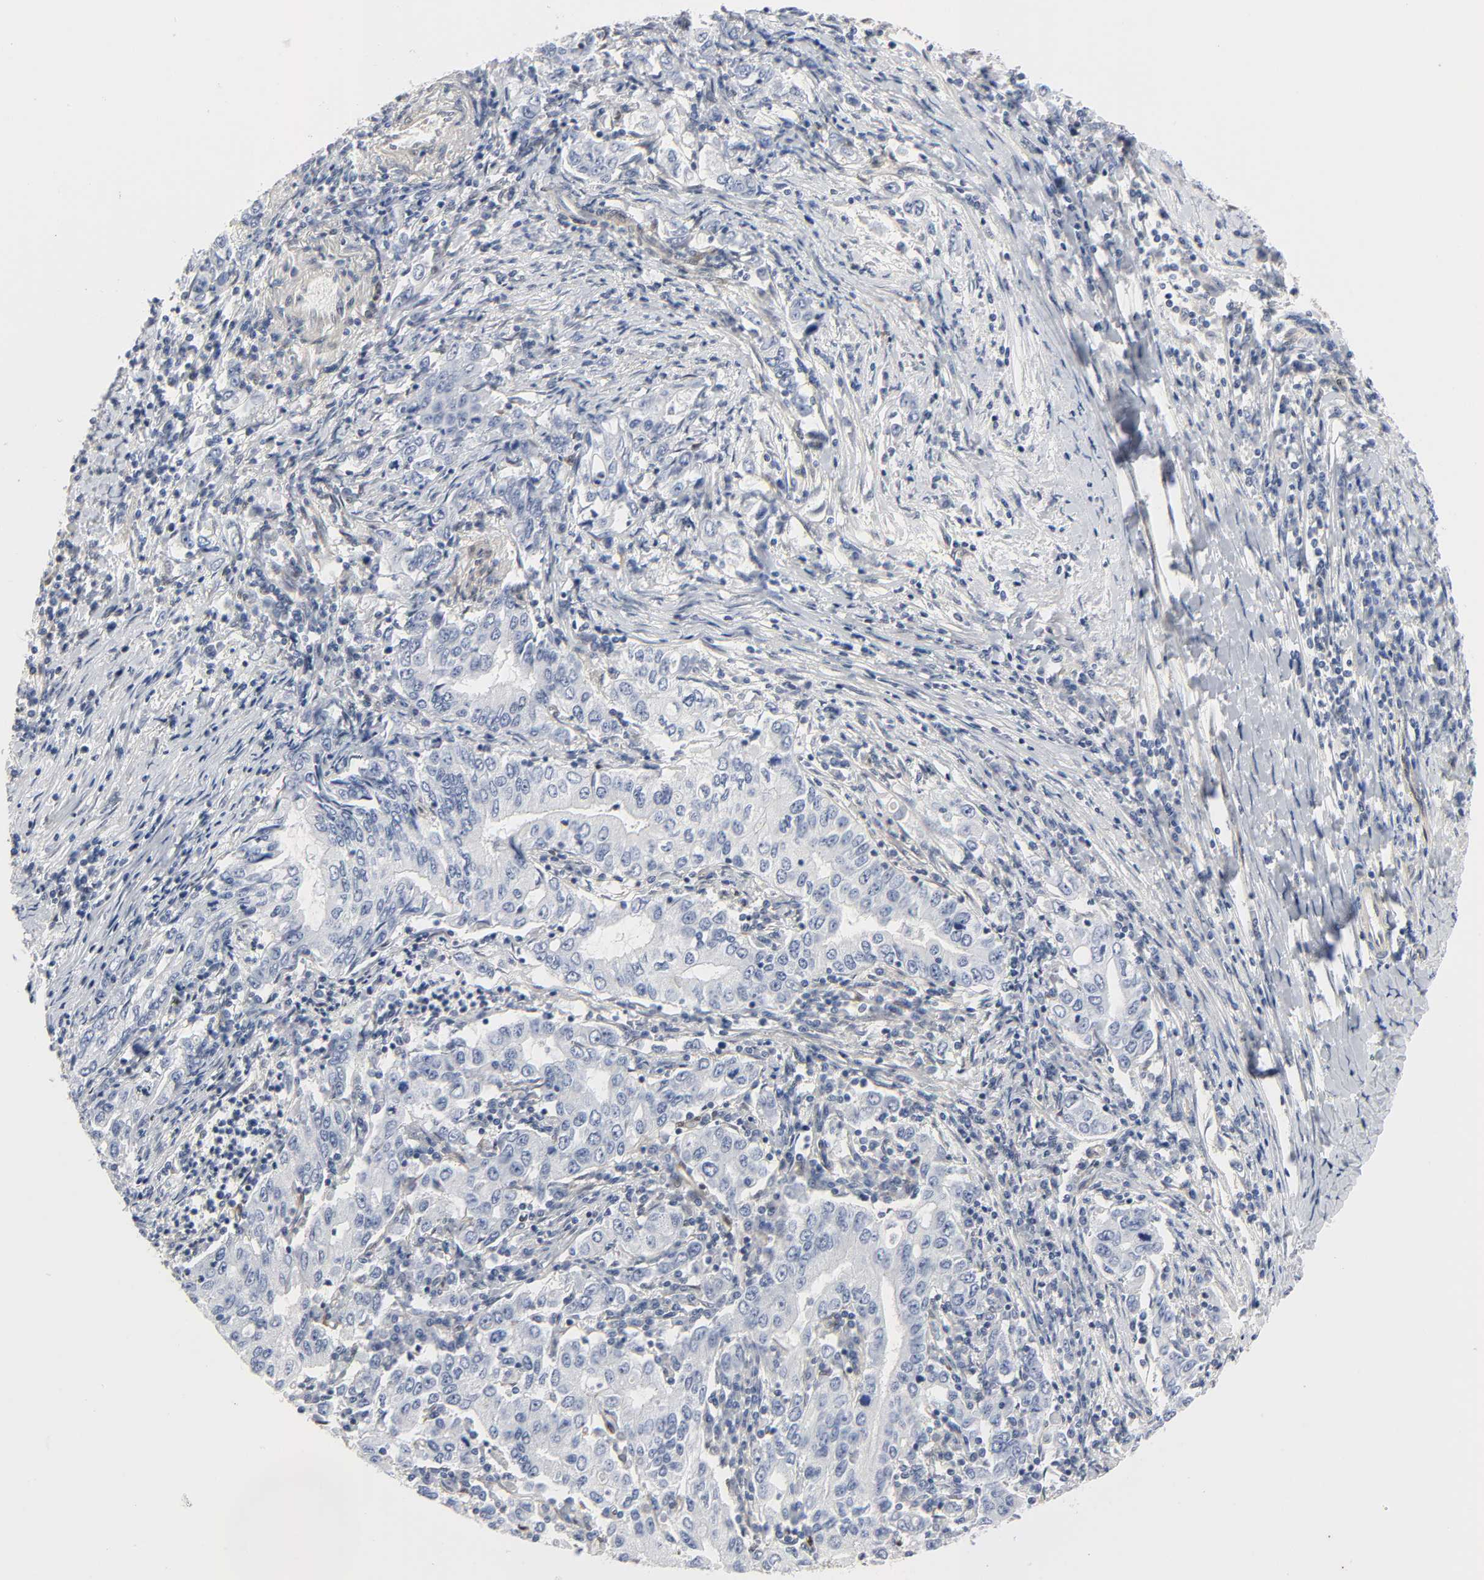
{"staining": {"intensity": "negative", "quantity": "none", "location": "none"}, "tissue": "stomach cancer", "cell_type": "Tumor cells", "image_type": "cancer", "snomed": [{"axis": "morphology", "description": "Adenocarcinoma, NOS"}, {"axis": "topography", "description": "Stomach, lower"}], "caption": "Immunohistochemical staining of stomach cancer reveals no significant staining in tumor cells. (Brightfield microscopy of DAB immunohistochemistry (IHC) at high magnification).", "gene": "PTEN", "patient": {"sex": "female", "age": 72}}